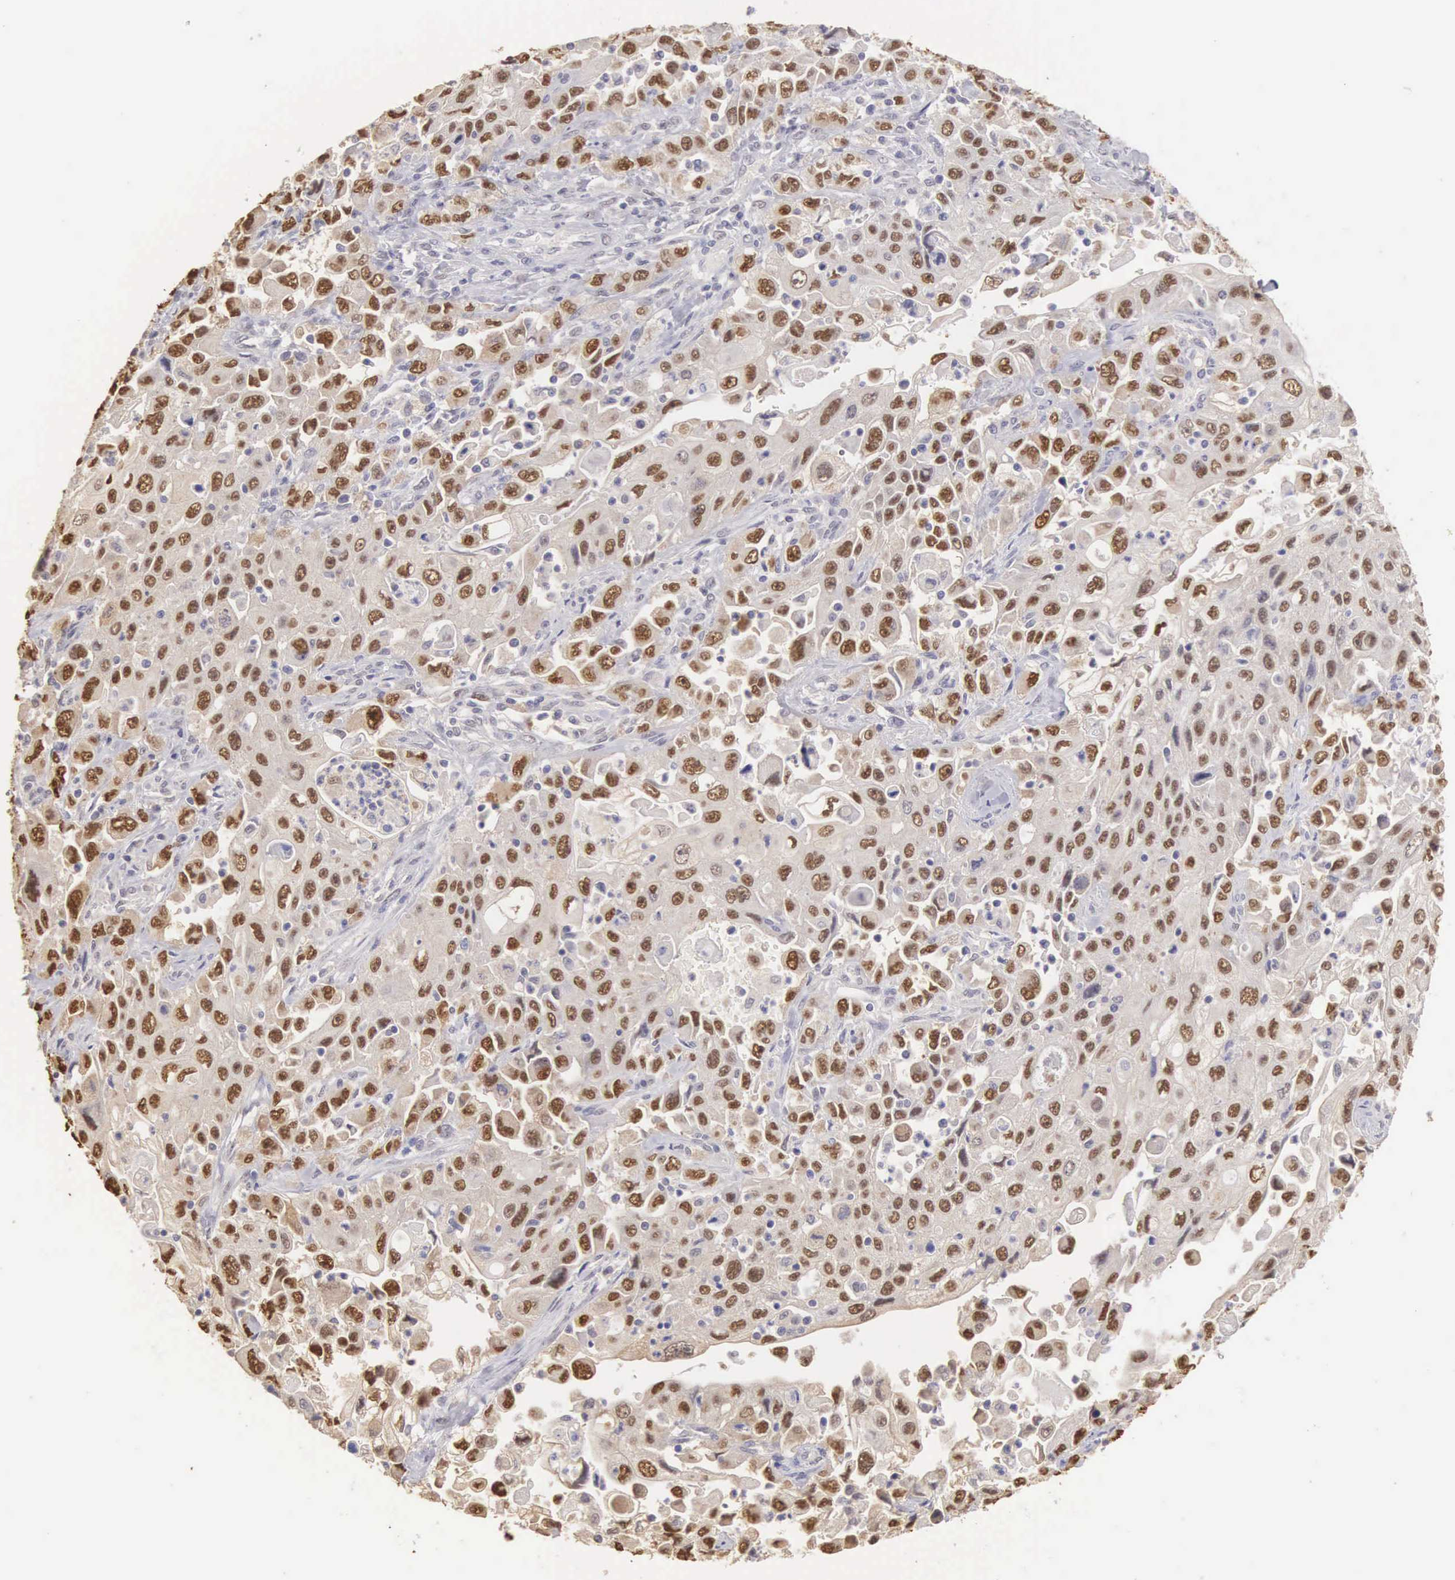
{"staining": {"intensity": "strong", "quantity": ">75%", "location": "nuclear"}, "tissue": "pancreatic cancer", "cell_type": "Tumor cells", "image_type": "cancer", "snomed": [{"axis": "morphology", "description": "Adenocarcinoma, NOS"}, {"axis": "topography", "description": "Pancreas"}], "caption": "Protein staining of pancreatic adenocarcinoma tissue reveals strong nuclear positivity in about >75% of tumor cells.", "gene": "UBA1", "patient": {"sex": "male", "age": 70}}